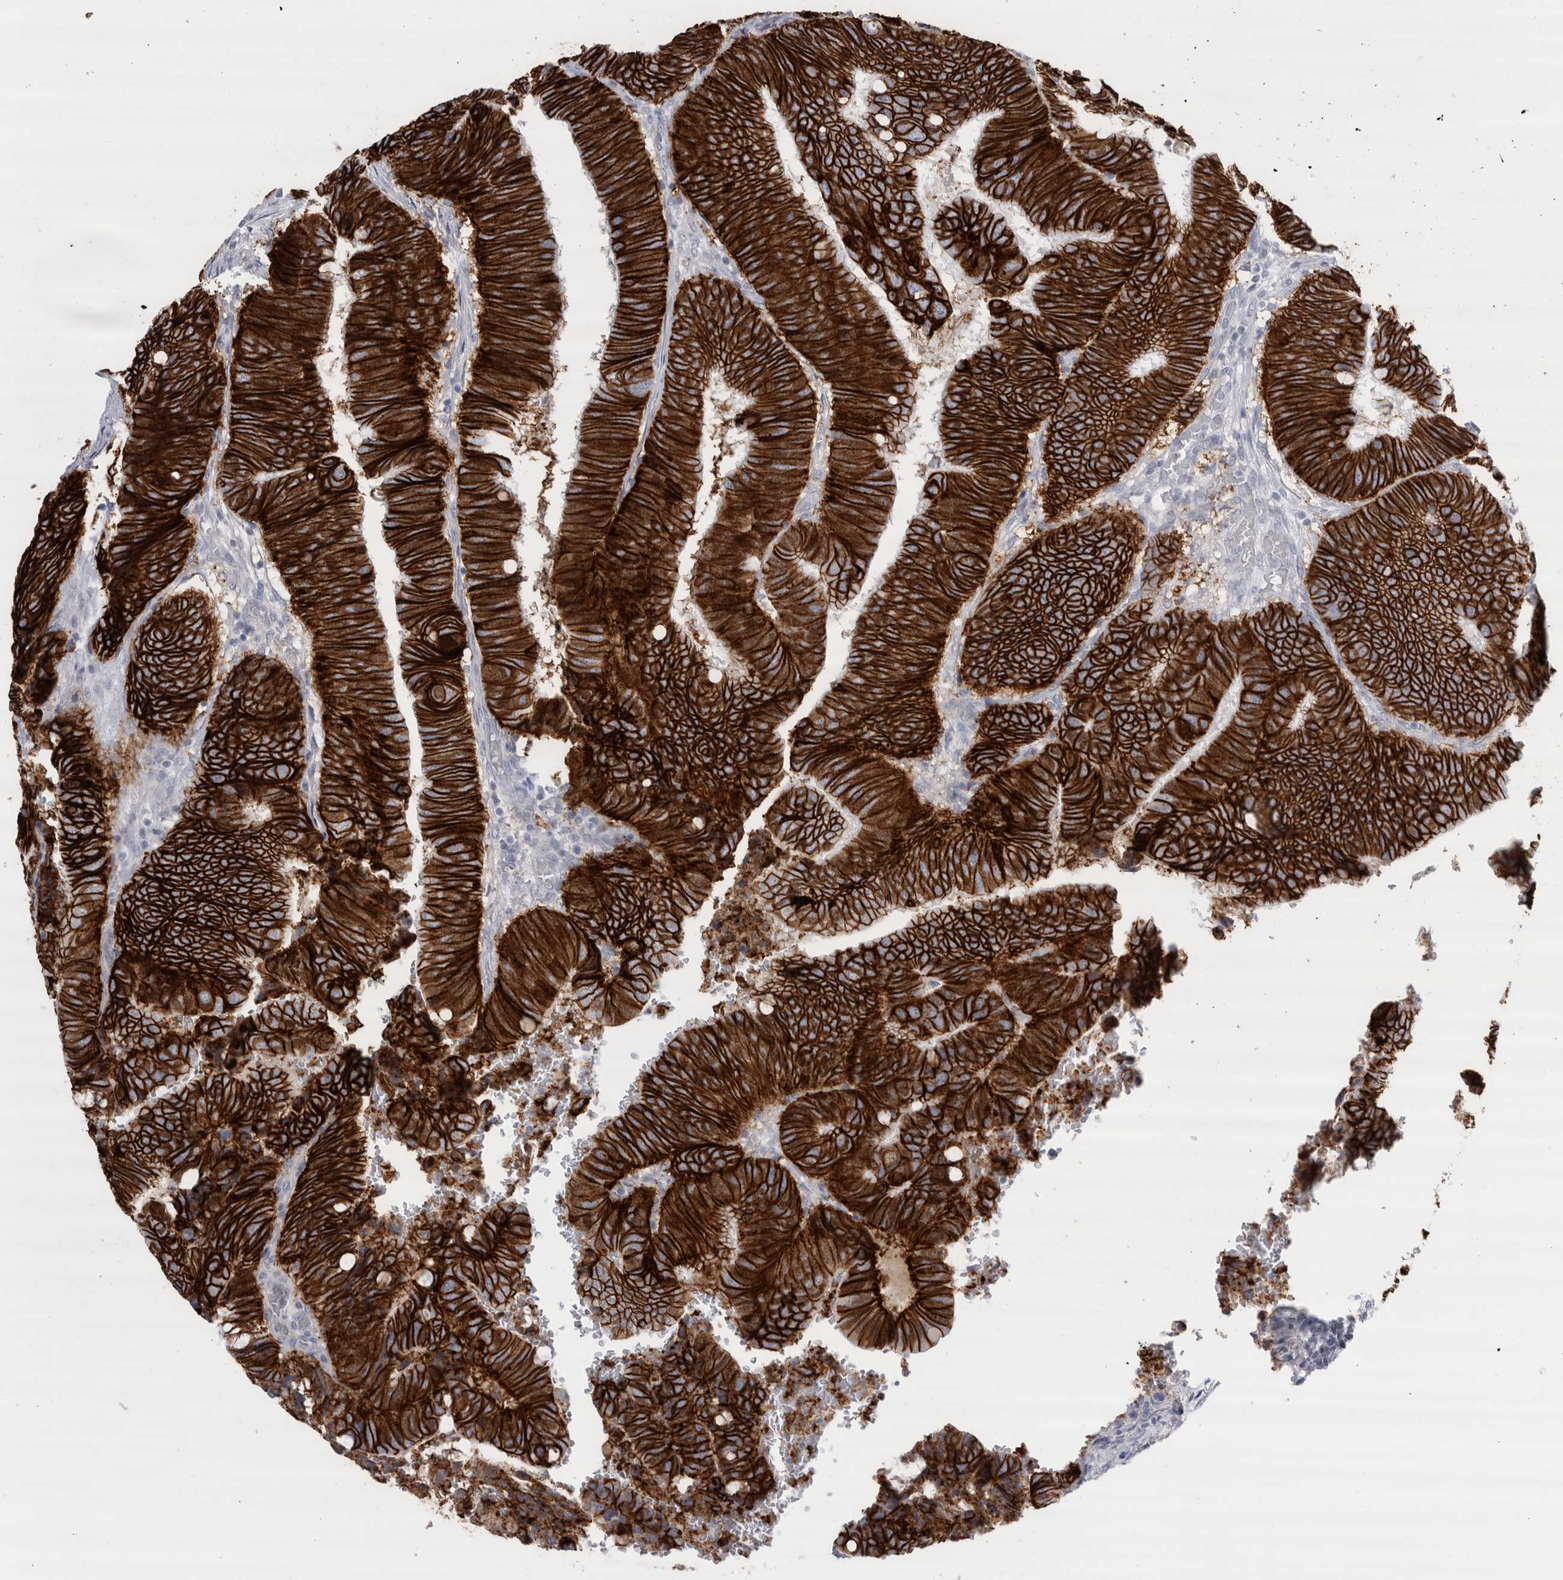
{"staining": {"intensity": "strong", "quantity": ">75%", "location": "cytoplasmic/membranous"}, "tissue": "colorectal cancer", "cell_type": "Tumor cells", "image_type": "cancer", "snomed": [{"axis": "morphology", "description": "Normal tissue, NOS"}, {"axis": "morphology", "description": "Adenocarcinoma, NOS"}, {"axis": "topography", "description": "Rectum"}, {"axis": "topography", "description": "Peripheral nerve tissue"}], "caption": "High-power microscopy captured an IHC micrograph of adenocarcinoma (colorectal), revealing strong cytoplasmic/membranous positivity in approximately >75% of tumor cells.", "gene": "CDH17", "patient": {"sex": "male", "age": 92}}